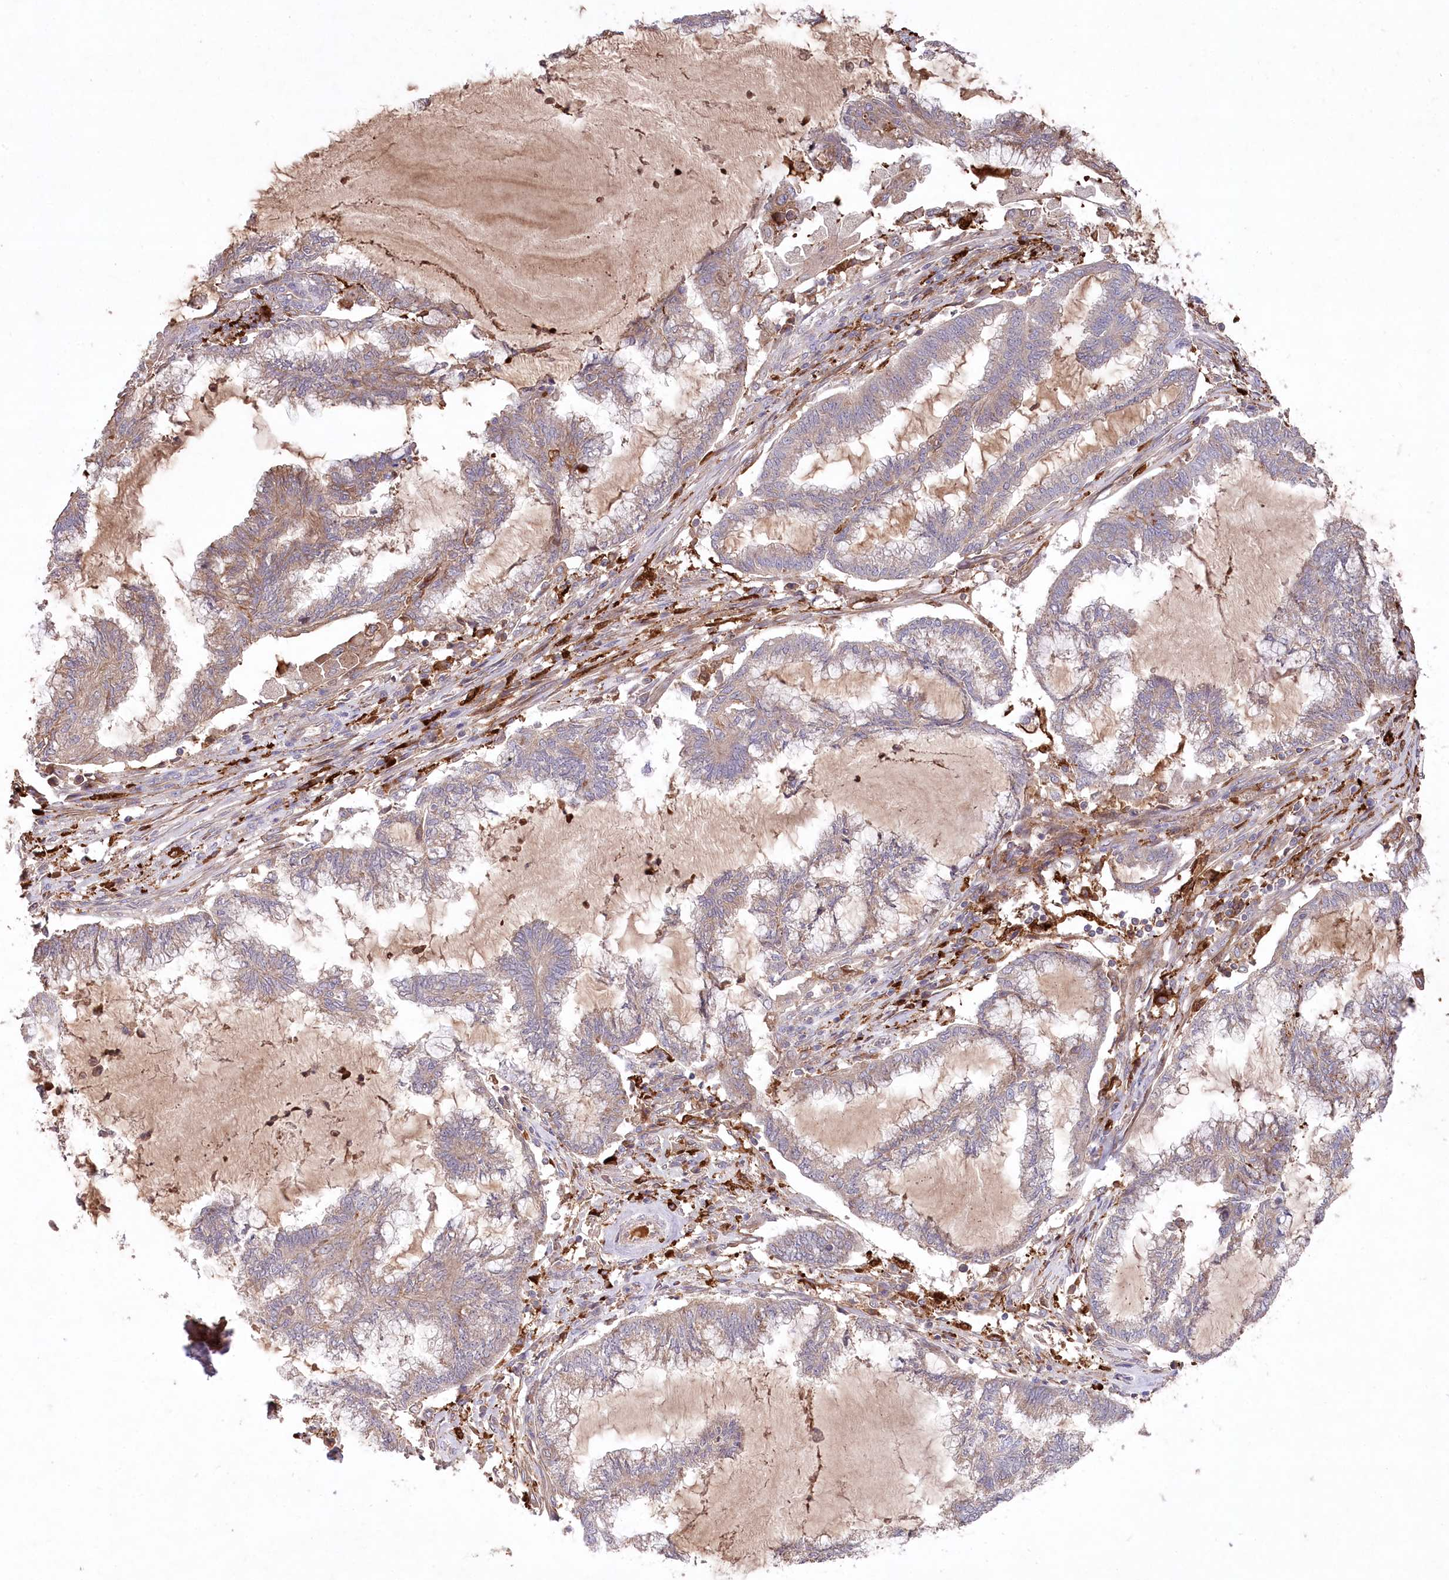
{"staining": {"intensity": "weak", "quantity": ">75%", "location": "cytoplasmic/membranous"}, "tissue": "endometrial cancer", "cell_type": "Tumor cells", "image_type": "cancer", "snomed": [{"axis": "morphology", "description": "Adenocarcinoma, NOS"}, {"axis": "topography", "description": "Endometrium"}], "caption": "Immunohistochemical staining of endometrial cancer demonstrates low levels of weak cytoplasmic/membranous staining in approximately >75% of tumor cells. (Stains: DAB (3,3'-diaminobenzidine) in brown, nuclei in blue, Microscopy: brightfield microscopy at high magnification).", "gene": "PPP1R21", "patient": {"sex": "female", "age": 86}}